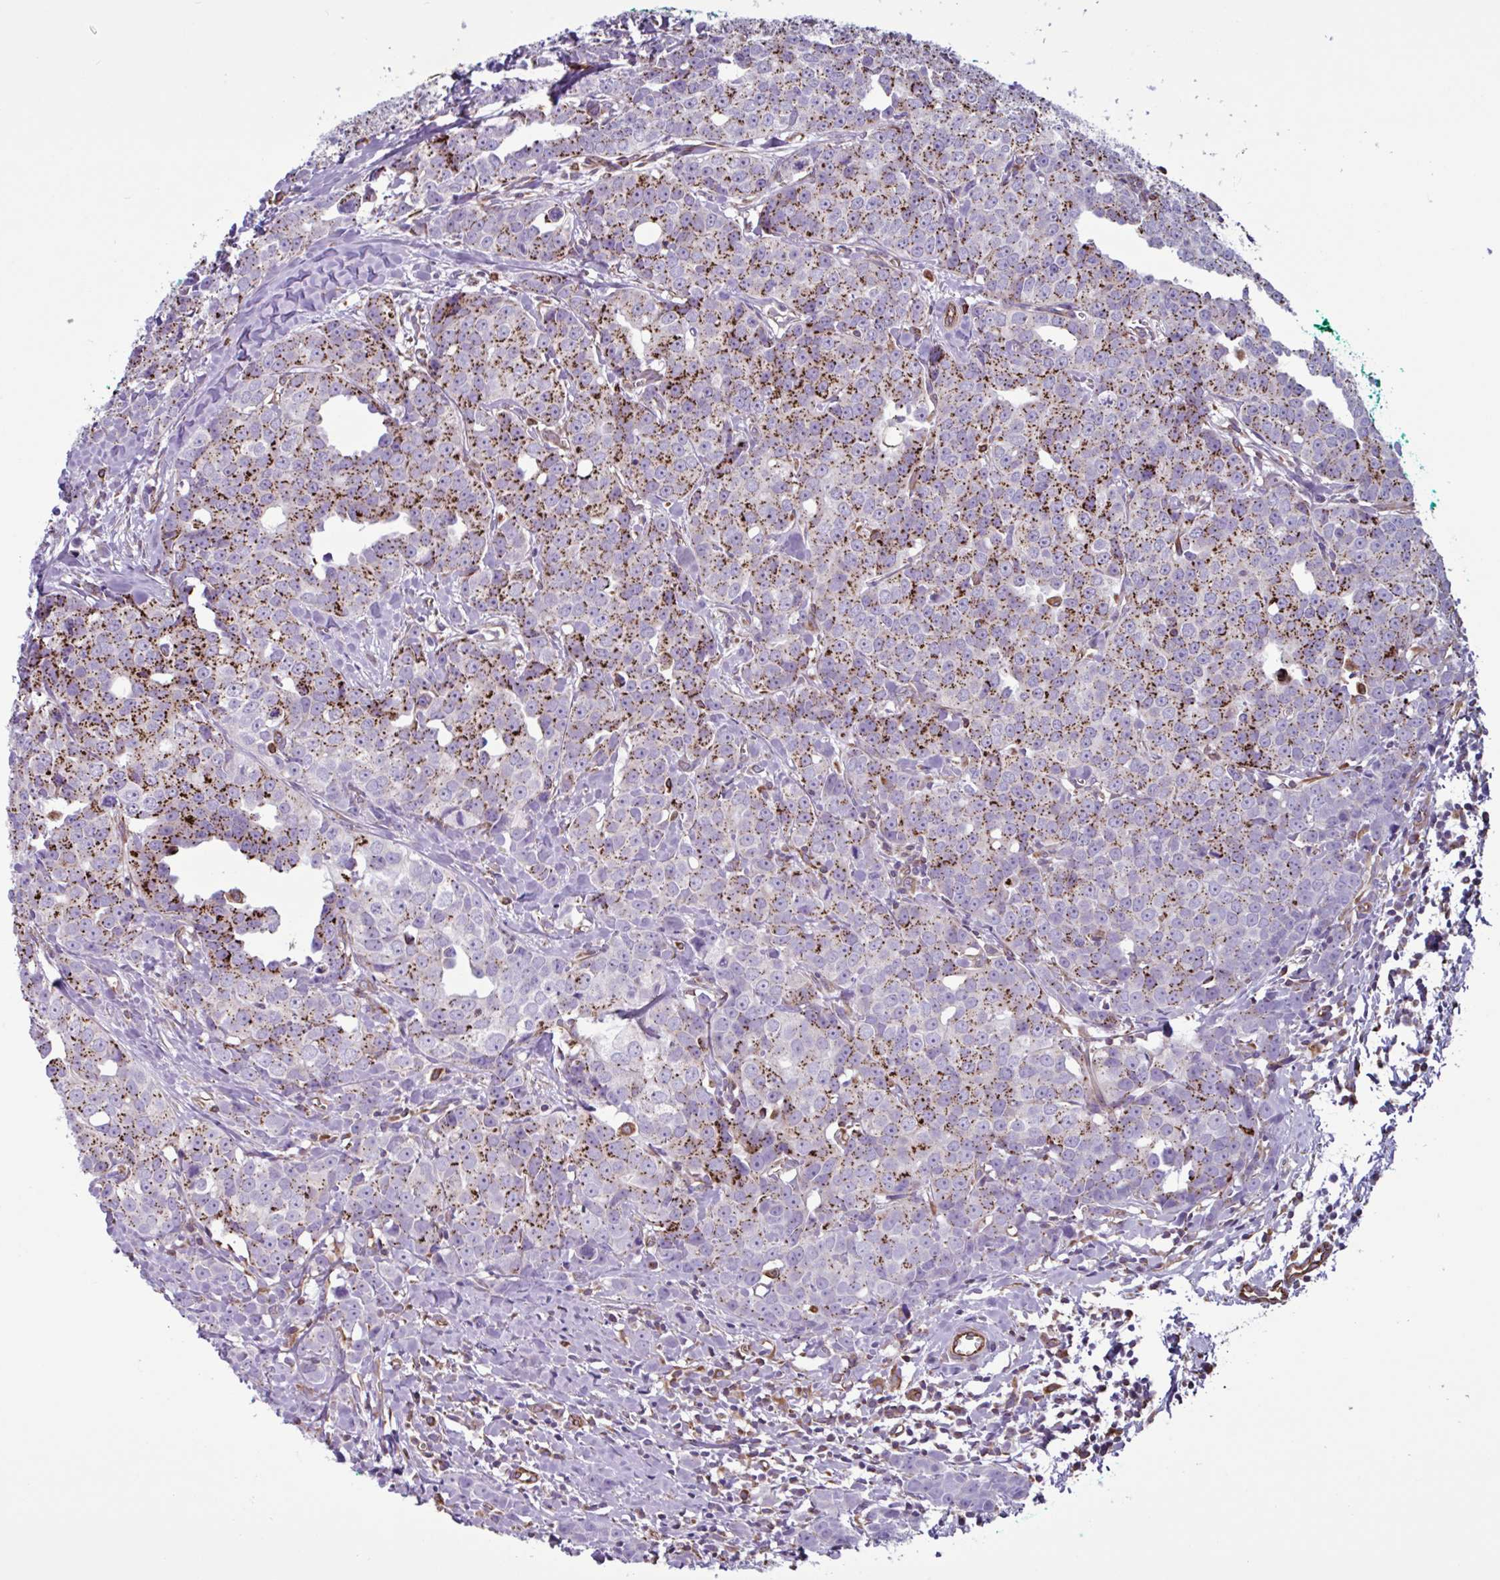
{"staining": {"intensity": "strong", "quantity": "25%-75%", "location": "cytoplasmic/membranous"}, "tissue": "breast cancer", "cell_type": "Tumor cells", "image_type": "cancer", "snomed": [{"axis": "morphology", "description": "Duct carcinoma"}, {"axis": "topography", "description": "Breast"}], "caption": "Protein analysis of breast cancer (infiltrating ductal carcinoma) tissue exhibits strong cytoplasmic/membranous staining in approximately 25%-75% of tumor cells.", "gene": "TMEM86B", "patient": {"sex": "female", "age": 80}}